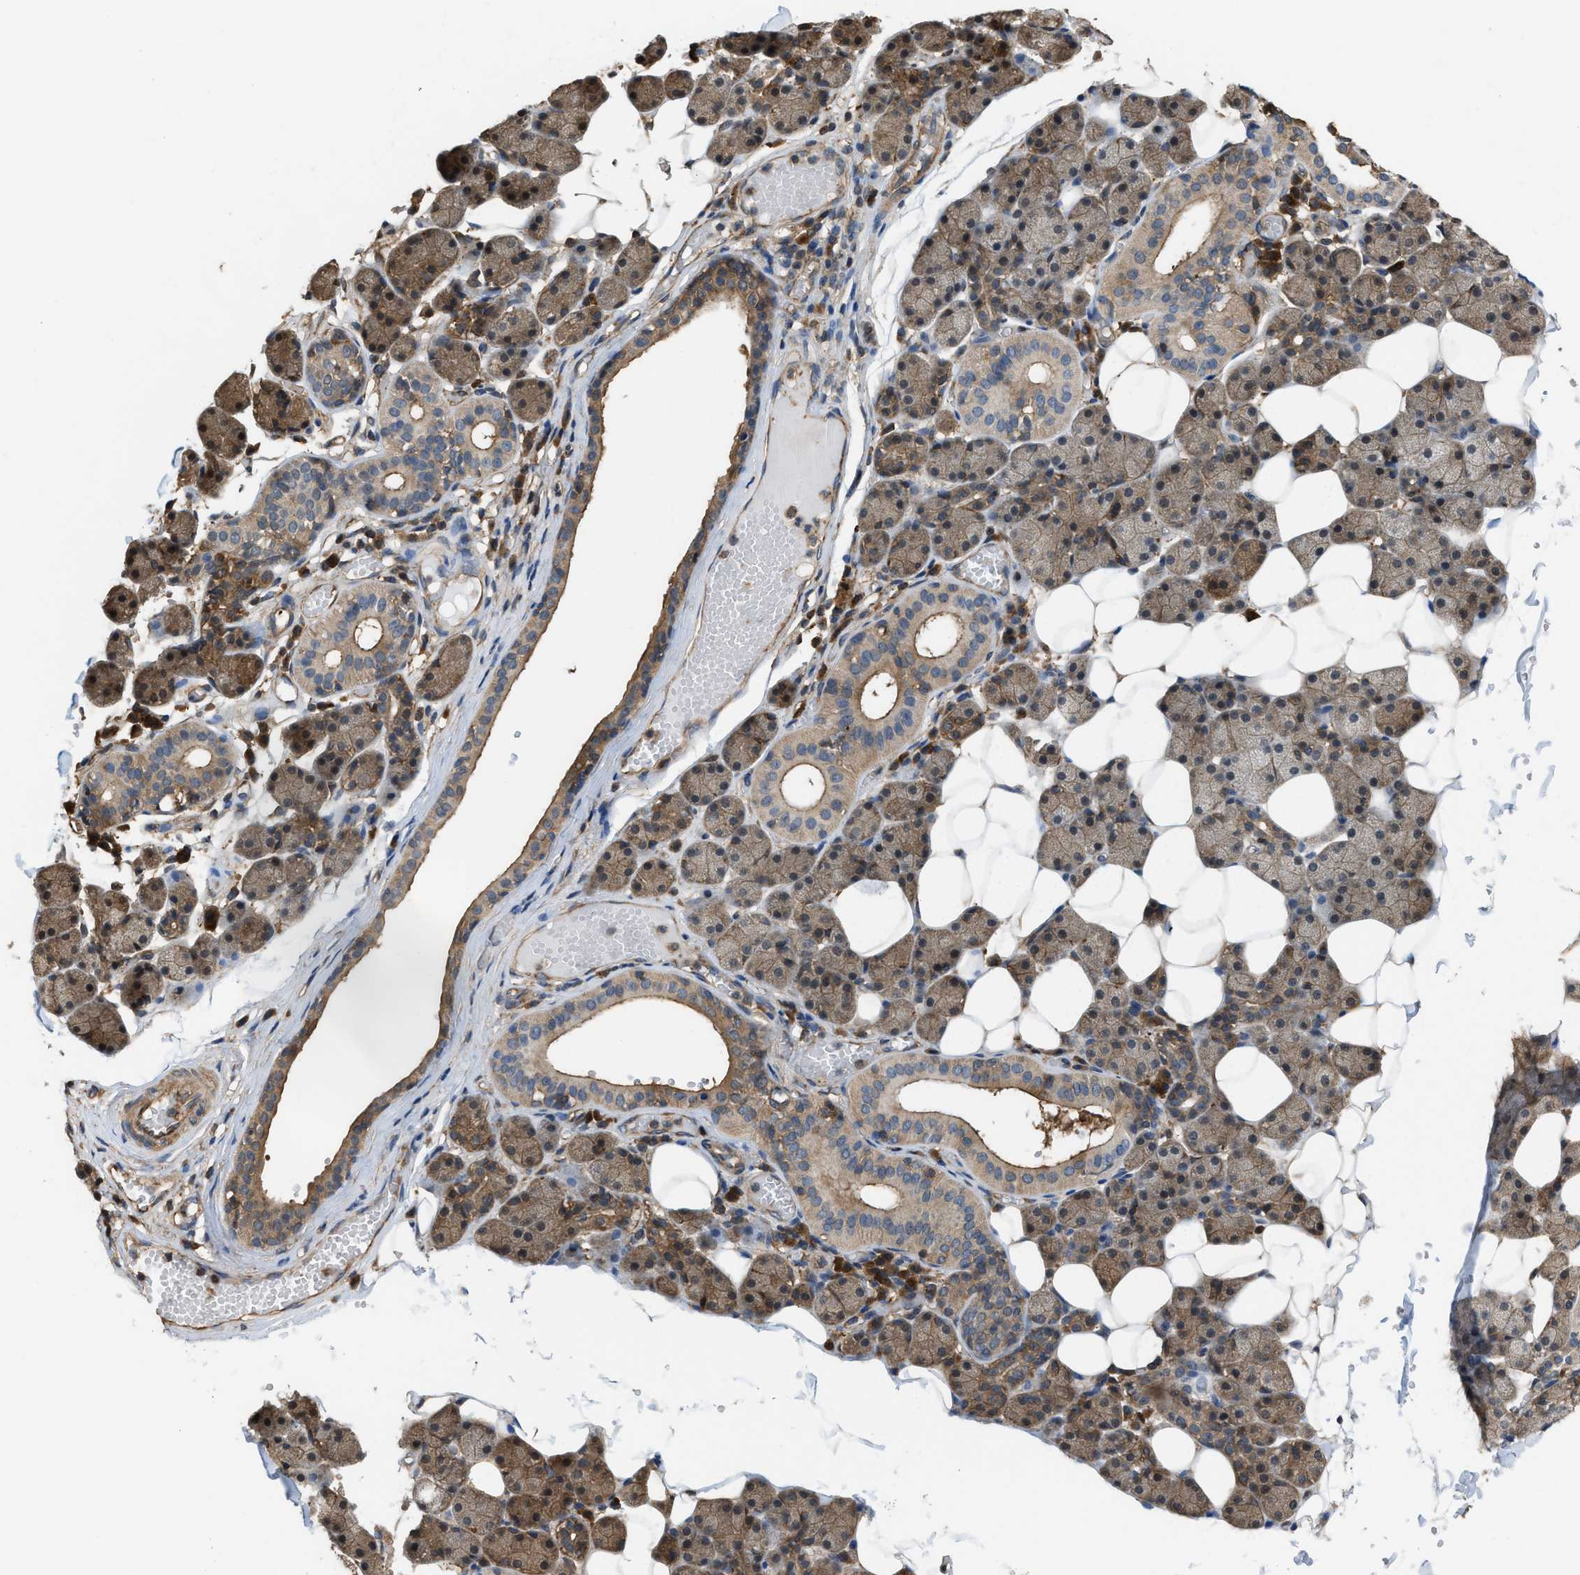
{"staining": {"intensity": "moderate", "quantity": ">75%", "location": "cytoplasmic/membranous"}, "tissue": "salivary gland", "cell_type": "Glandular cells", "image_type": "normal", "snomed": [{"axis": "morphology", "description": "Normal tissue, NOS"}, {"axis": "topography", "description": "Salivary gland"}], "caption": "DAB (3,3'-diaminobenzidine) immunohistochemical staining of benign human salivary gland reveals moderate cytoplasmic/membranous protein staining in approximately >75% of glandular cells.", "gene": "ATIC", "patient": {"sex": "female", "age": 33}}